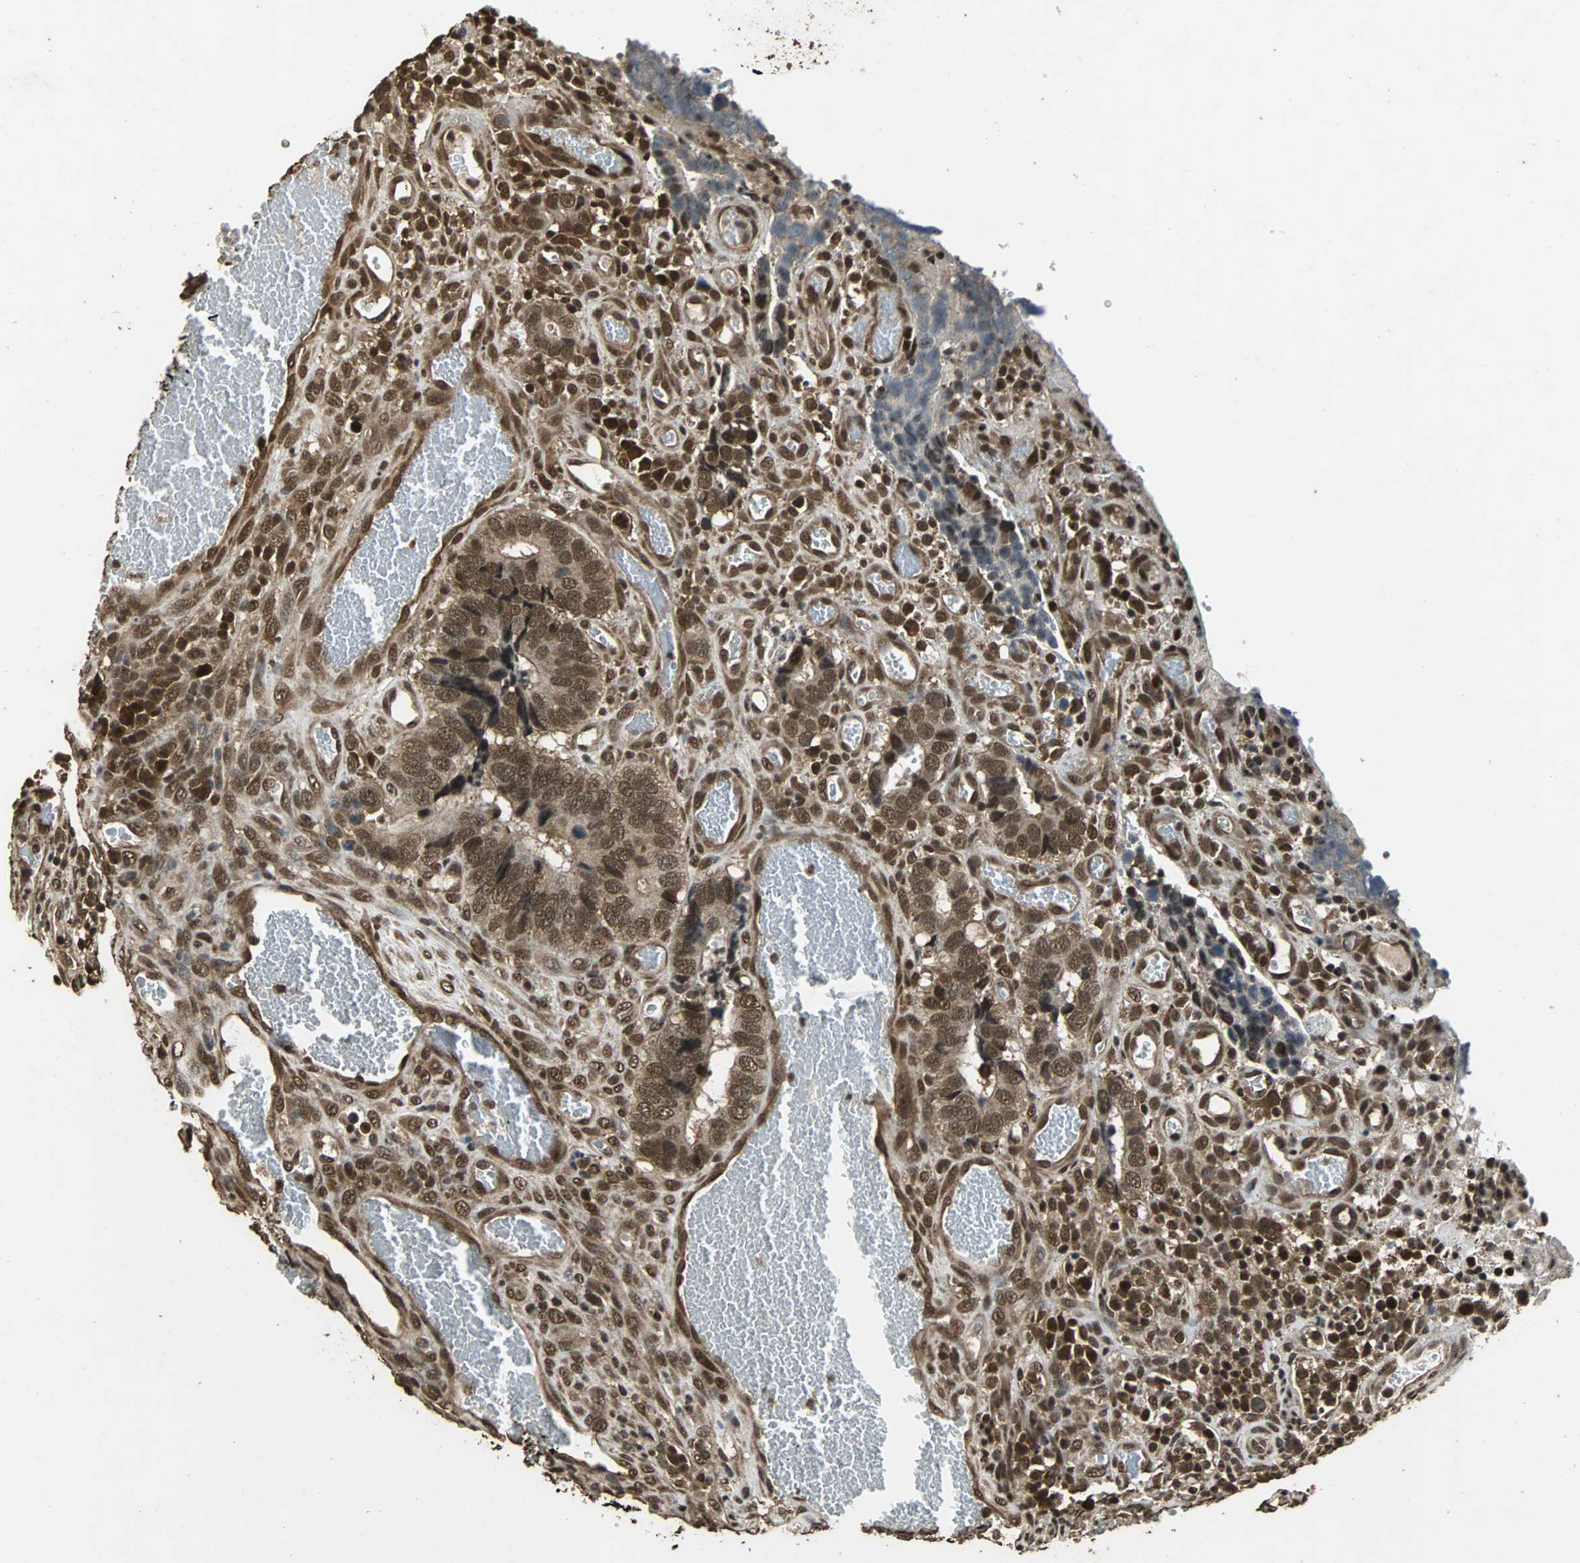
{"staining": {"intensity": "strong", "quantity": ">75%", "location": "cytoplasmic/membranous,nuclear"}, "tissue": "colorectal cancer", "cell_type": "Tumor cells", "image_type": "cancer", "snomed": [{"axis": "morphology", "description": "Adenocarcinoma, NOS"}, {"axis": "topography", "description": "Colon"}], "caption": "An immunohistochemistry (IHC) image of neoplastic tissue is shown. Protein staining in brown shows strong cytoplasmic/membranous and nuclear positivity in colorectal cancer (adenocarcinoma) within tumor cells. Immunohistochemistry stains the protein of interest in brown and the nuclei are stained blue.", "gene": "ZNF18", "patient": {"sex": "male", "age": 72}}